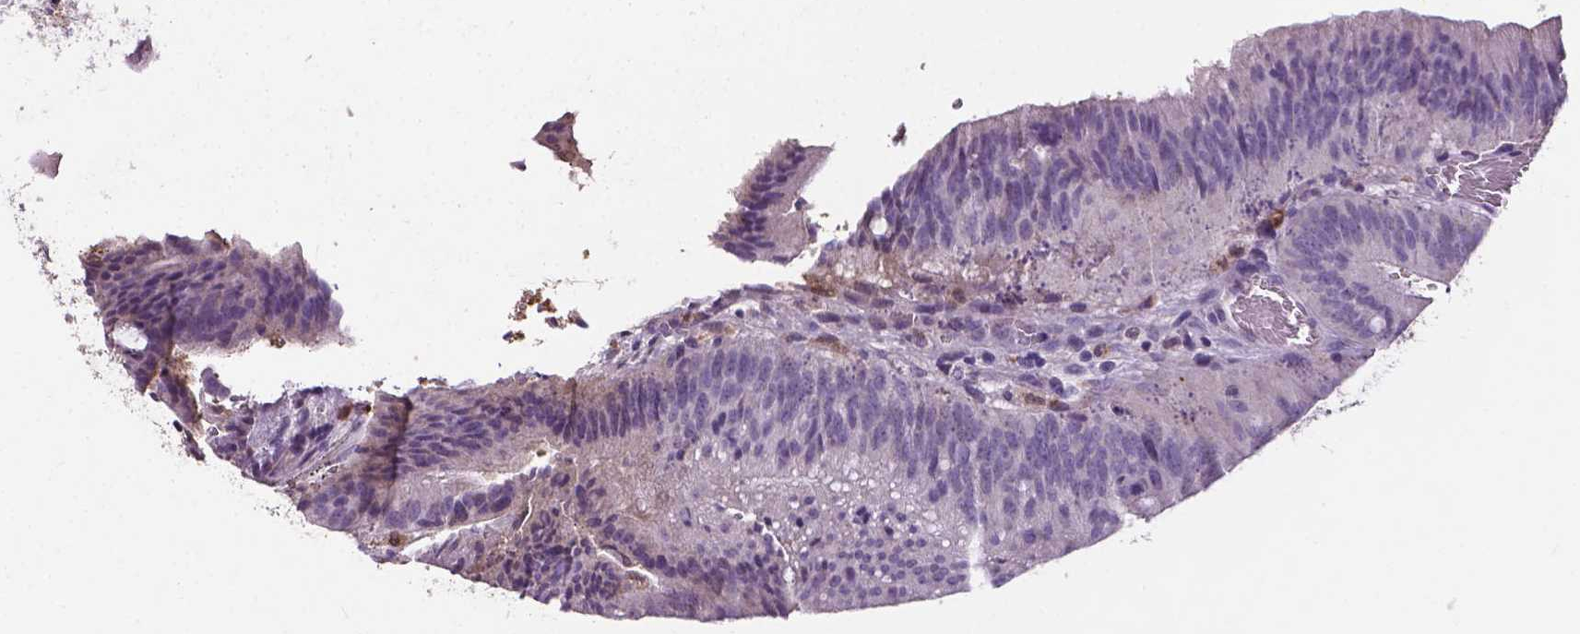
{"staining": {"intensity": "negative", "quantity": "none", "location": "none"}, "tissue": "colorectal cancer", "cell_type": "Tumor cells", "image_type": "cancer", "snomed": [{"axis": "morphology", "description": "Adenocarcinoma, NOS"}, {"axis": "topography", "description": "Colon"}], "caption": "A micrograph of human colorectal cancer is negative for staining in tumor cells. The staining was performed using DAB to visualize the protein expression in brown, while the nuclei were stained in blue with hematoxylin (Magnification: 20x).", "gene": "APOE", "patient": {"sex": "female", "age": 43}}